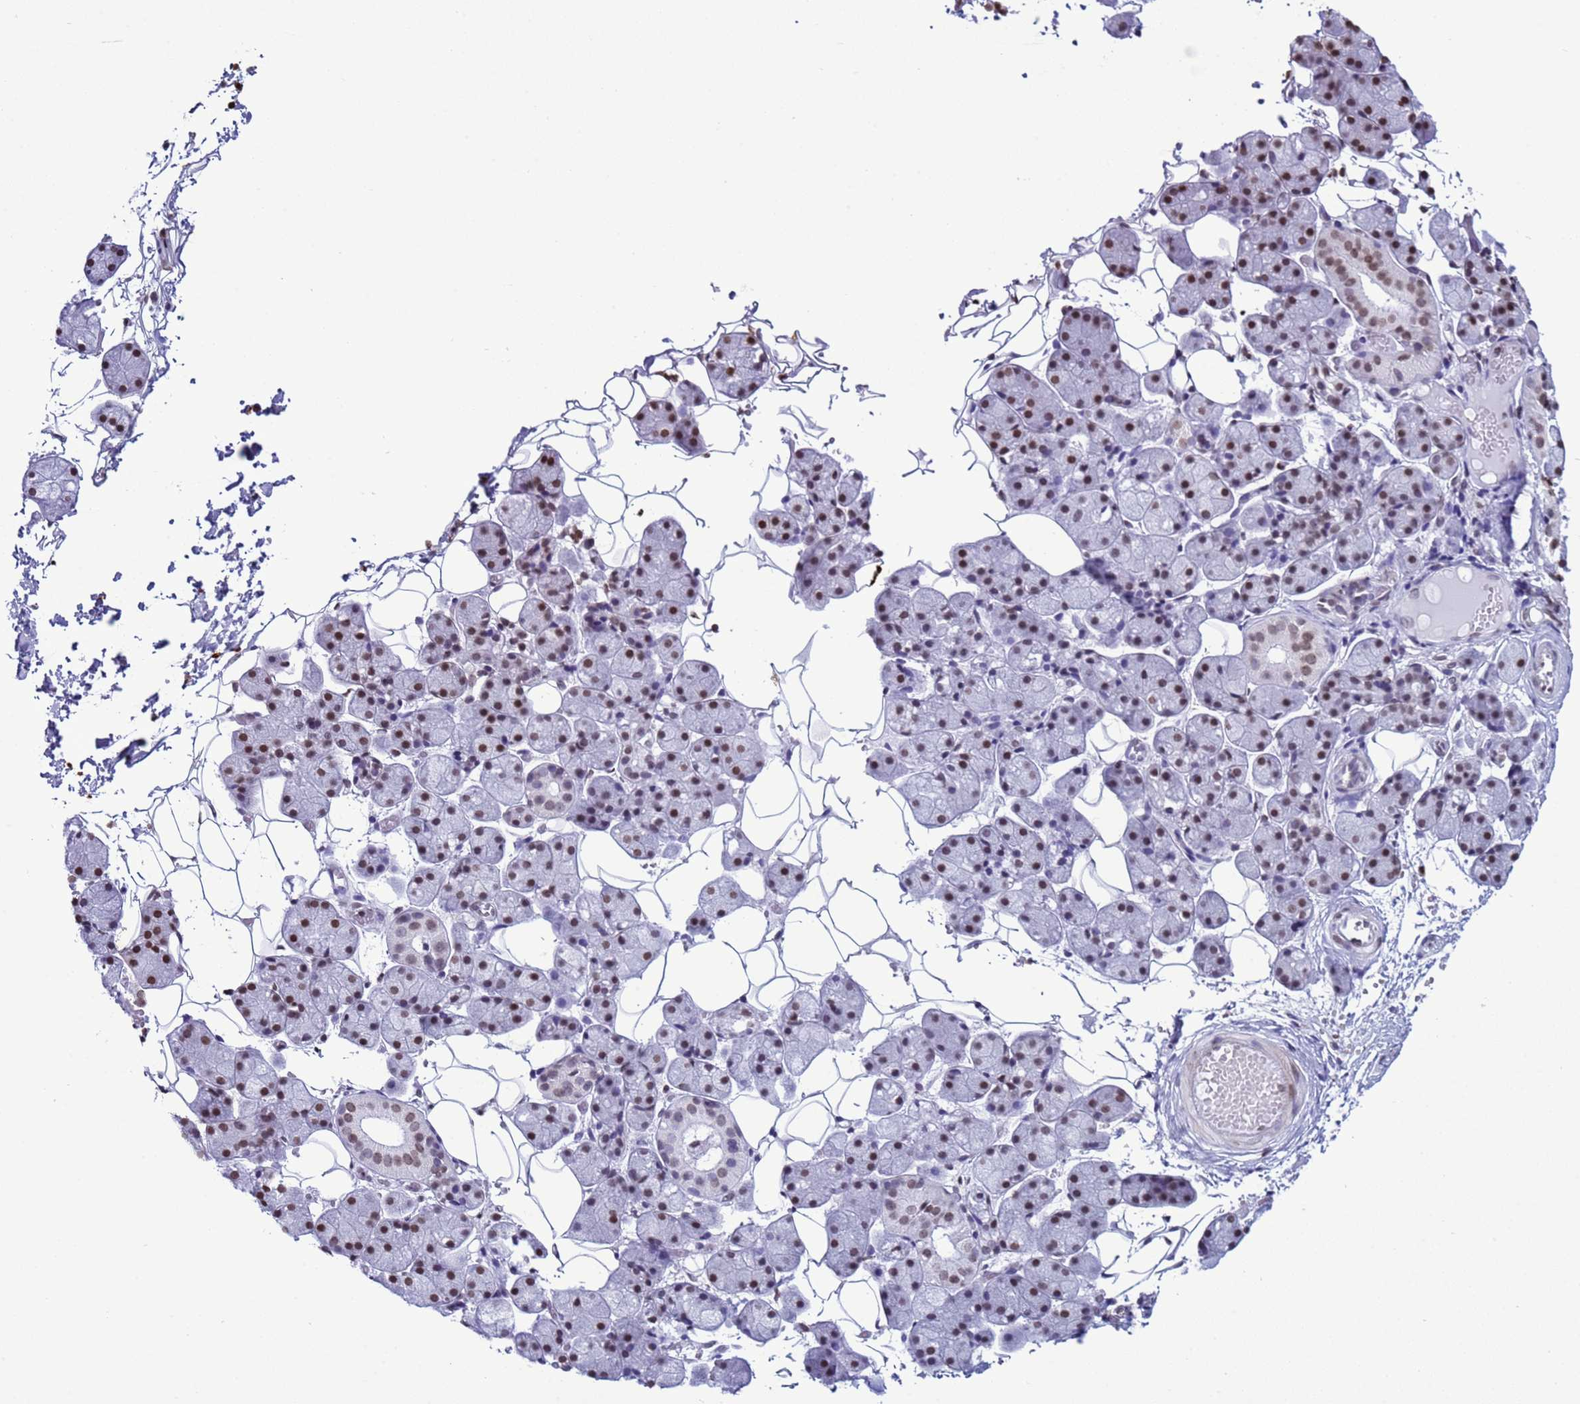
{"staining": {"intensity": "moderate", "quantity": "25%-75%", "location": "nuclear"}, "tissue": "salivary gland", "cell_type": "Glandular cells", "image_type": "normal", "snomed": [{"axis": "morphology", "description": "Normal tissue, NOS"}, {"axis": "topography", "description": "Salivary gland"}], "caption": "Salivary gland stained with a brown dye demonstrates moderate nuclear positive expression in about 25%-75% of glandular cells.", "gene": "H4C11", "patient": {"sex": "female", "age": 33}}